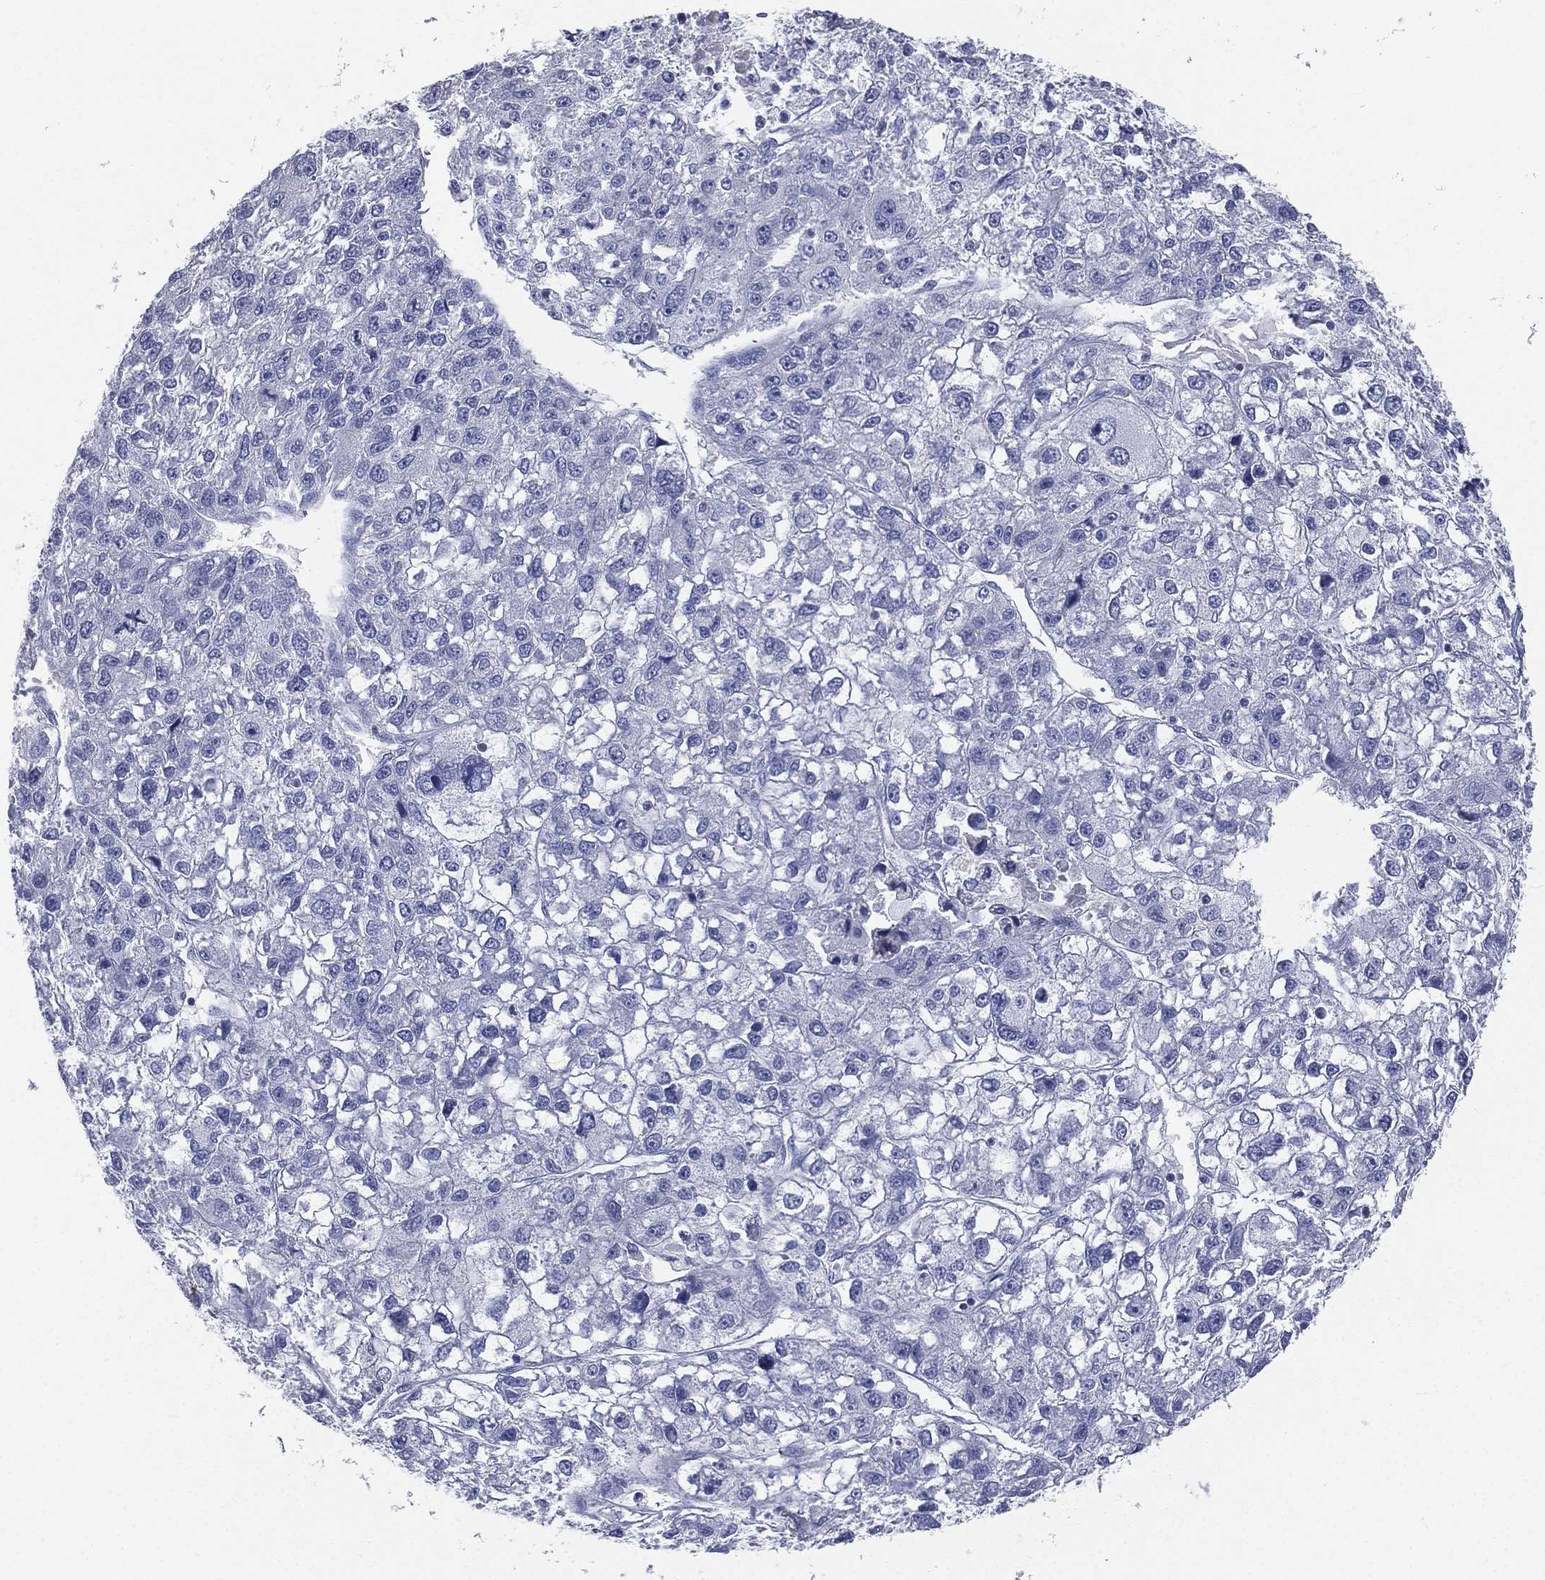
{"staining": {"intensity": "negative", "quantity": "none", "location": "none"}, "tissue": "liver cancer", "cell_type": "Tumor cells", "image_type": "cancer", "snomed": [{"axis": "morphology", "description": "Carcinoma, Hepatocellular, NOS"}, {"axis": "topography", "description": "Liver"}], "caption": "Liver hepatocellular carcinoma stained for a protein using immunohistochemistry exhibits no expression tumor cells.", "gene": "CD3D", "patient": {"sex": "male", "age": 56}}